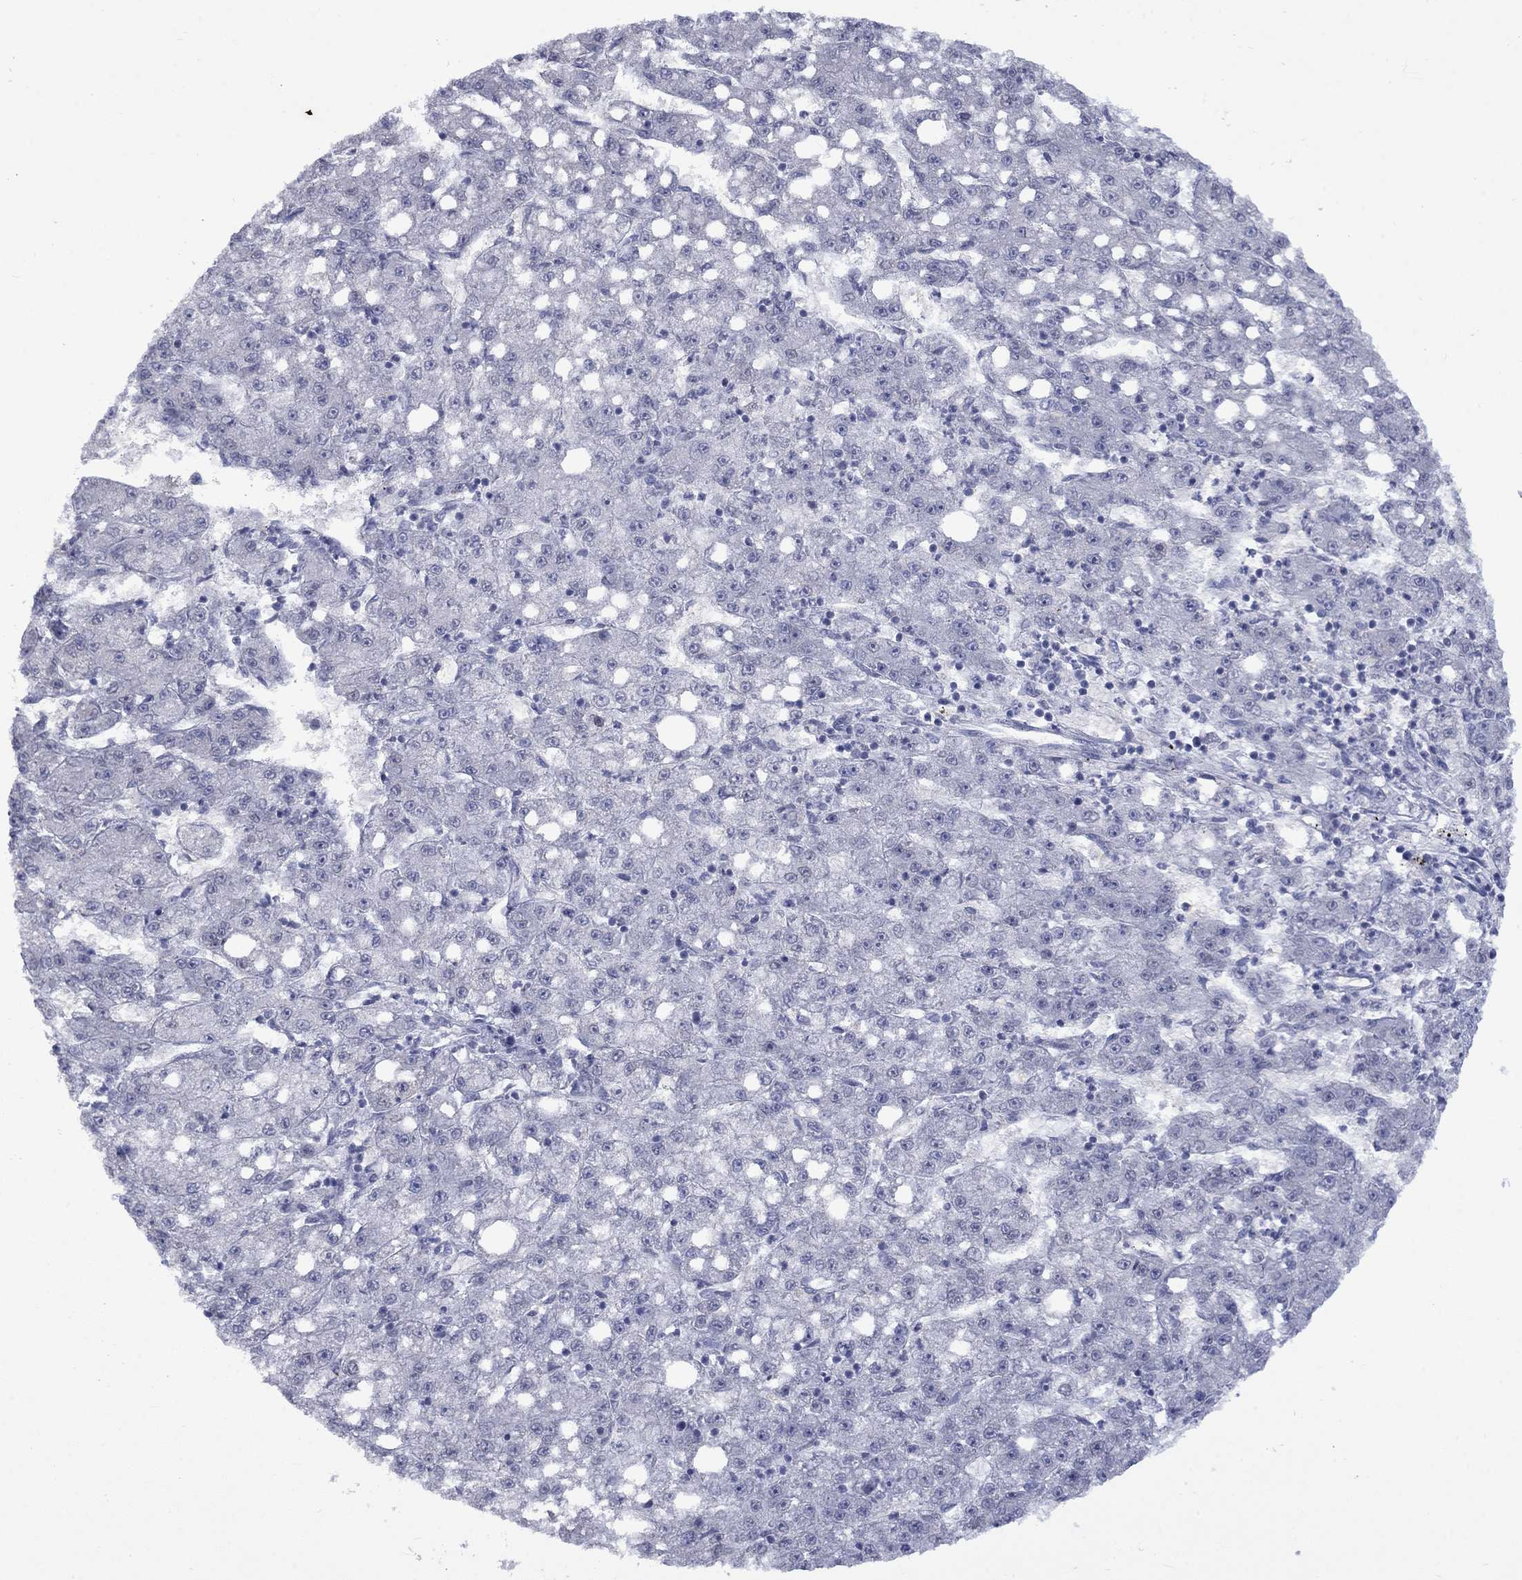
{"staining": {"intensity": "negative", "quantity": "none", "location": "none"}, "tissue": "liver cancer", "cell_type": "Tumor cells", "image_type": "cancer", "snomed": [{"axis": "morphology", "description": "Carcinoma, Hepatocellular, NOS"}, {"axis": "topography", "description": "Liver"}], "caption": "Human liver cancer stained for a protein using immunohistochemistry reveals no expression in tumor cells.", "gene": "NSMF", "patient": {"sex": "female", "age": 65}}